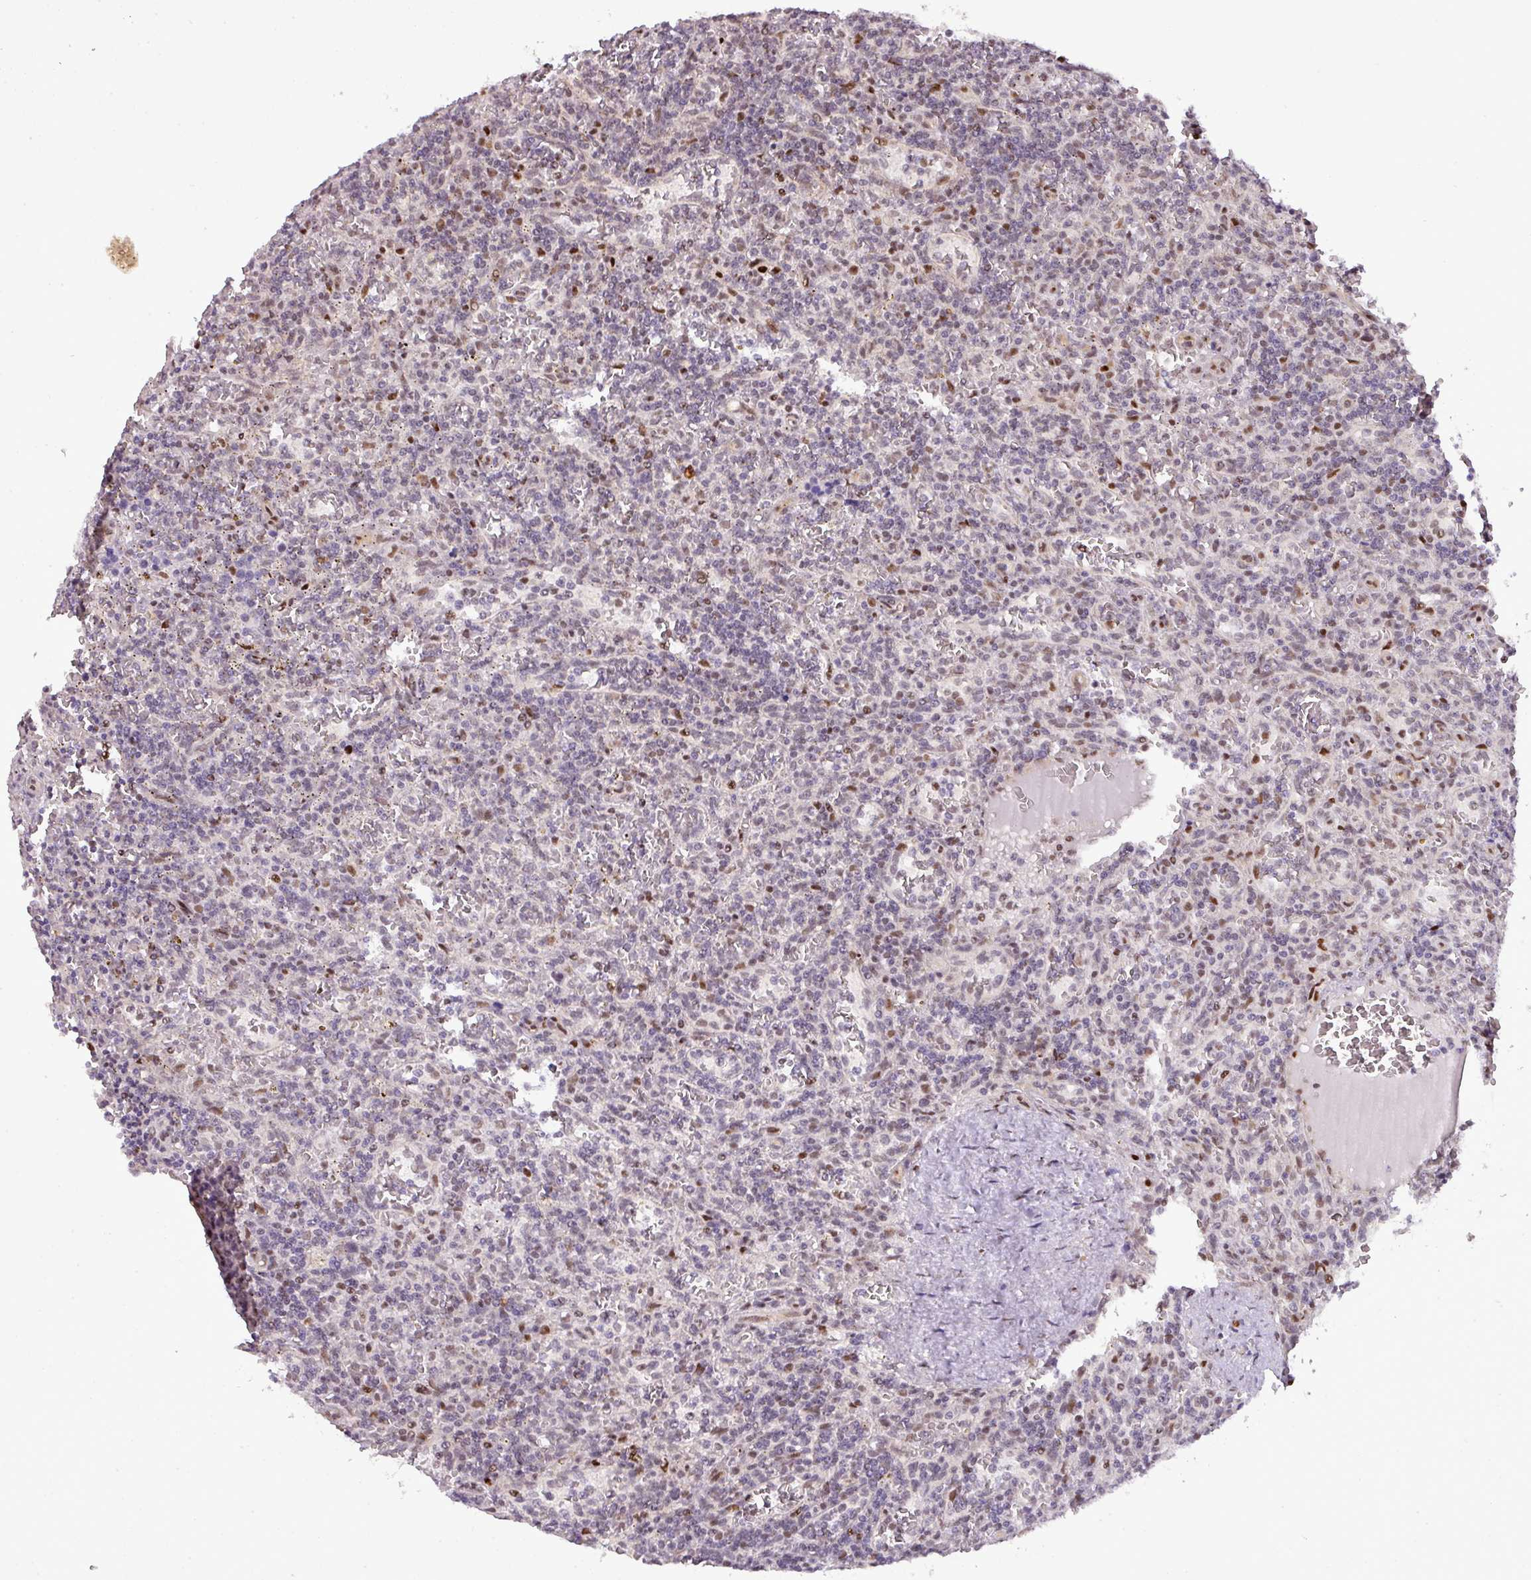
{"staining": {"intensity": "negative", "quantity": "none", "location": "none"}, "tissue": "lymphoma", "cell_type": "Tumor cells", "image_type": "cancer", "snomed": [{"axis": "morphology", "description": "Malignant lymphoma, non-Hodgkin's type, Low grade"}, {"axis": "topography", "description": "Spleen"}], "caption": "The IHC image has no significant expression in tumor cells of lymphoma tissue.", "gene": "MYSM1", "patient": {"sex": "male", "age": 73}}